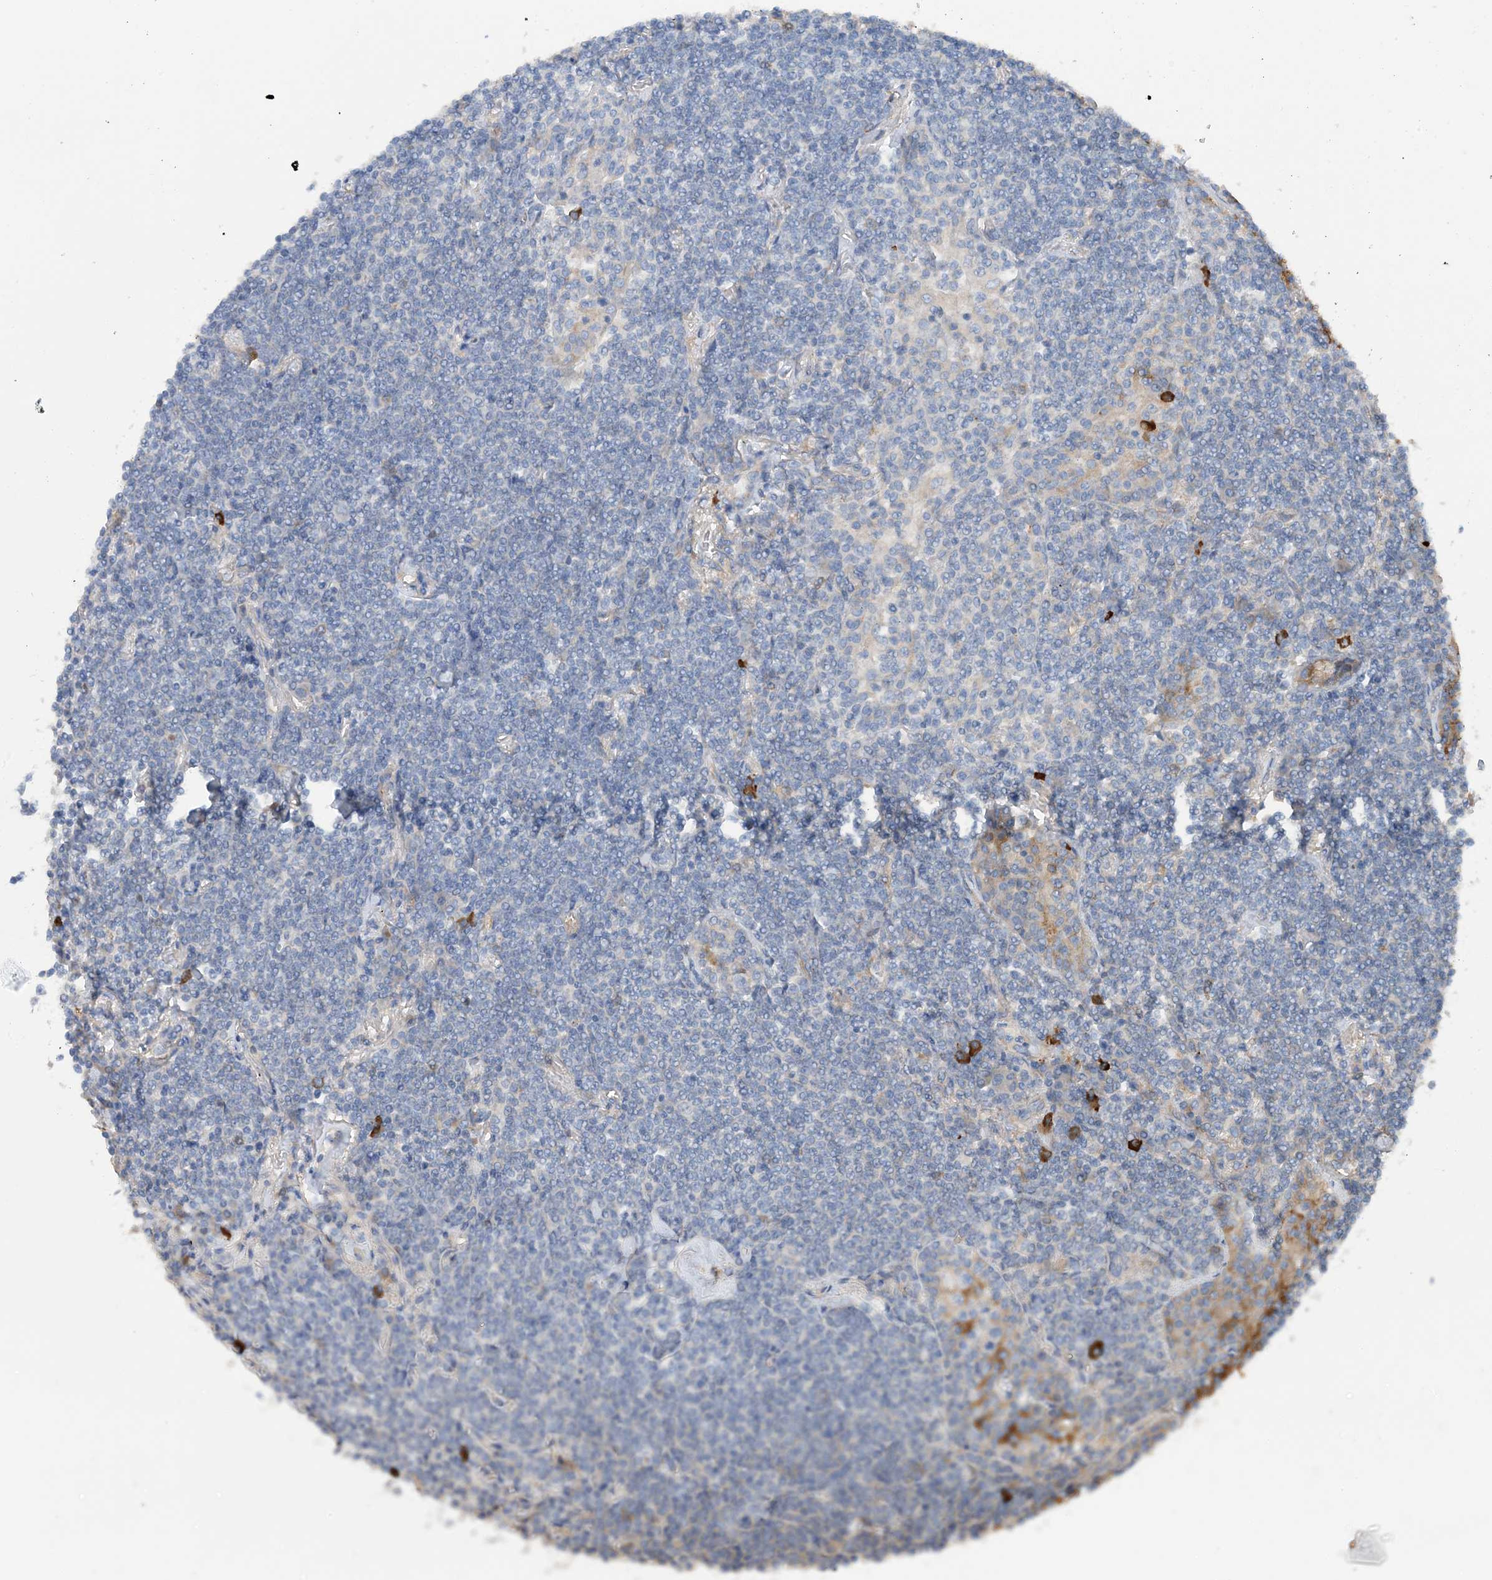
{"staining": {"intensity": "negative", "quantity": "none", "location": "none"}, "tissue": "lymphoma", "cell_type": "Tumor cells", "image_type": "cancer", "snomed": [{"axis": "morphology", "description": "Malignant lymphoma, non-Hodgkin's type, Low grade"}, {"axis": "topography", "description": "Lung"}], "caption": "Lymphoma stained for a protein using immunohistochemistry exhibits no staining tumor cells.", "gene": "SLC5A11", "patient": {"sex": "female", "age": 71}}